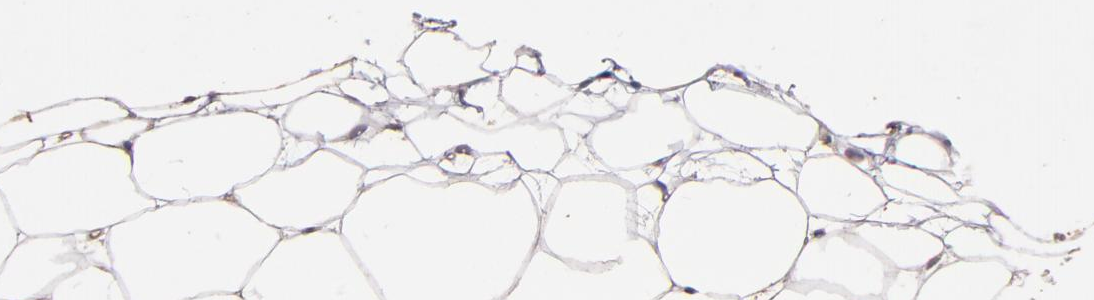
{"staining": {"intensity": "weak", "quantity": "25%-75%", "location": "cytoplasmic/membranous"}, "tissue": "adipose tissue", "cell_type": "Adipocytes", "image_type": "normal", "snomed": [{"axis": "morphology", "description": "Normal tissue, NOS"}, {"axis": "topography", "description": "Breast"}], "caption": "A low amount of weak cytoplasmic/membranous positivity is seen in approximately 25%-75% of adipocytes in normal adipose tissue.", "gene": "HECTD1", "patient": {"sex": "female", "age": 22}}